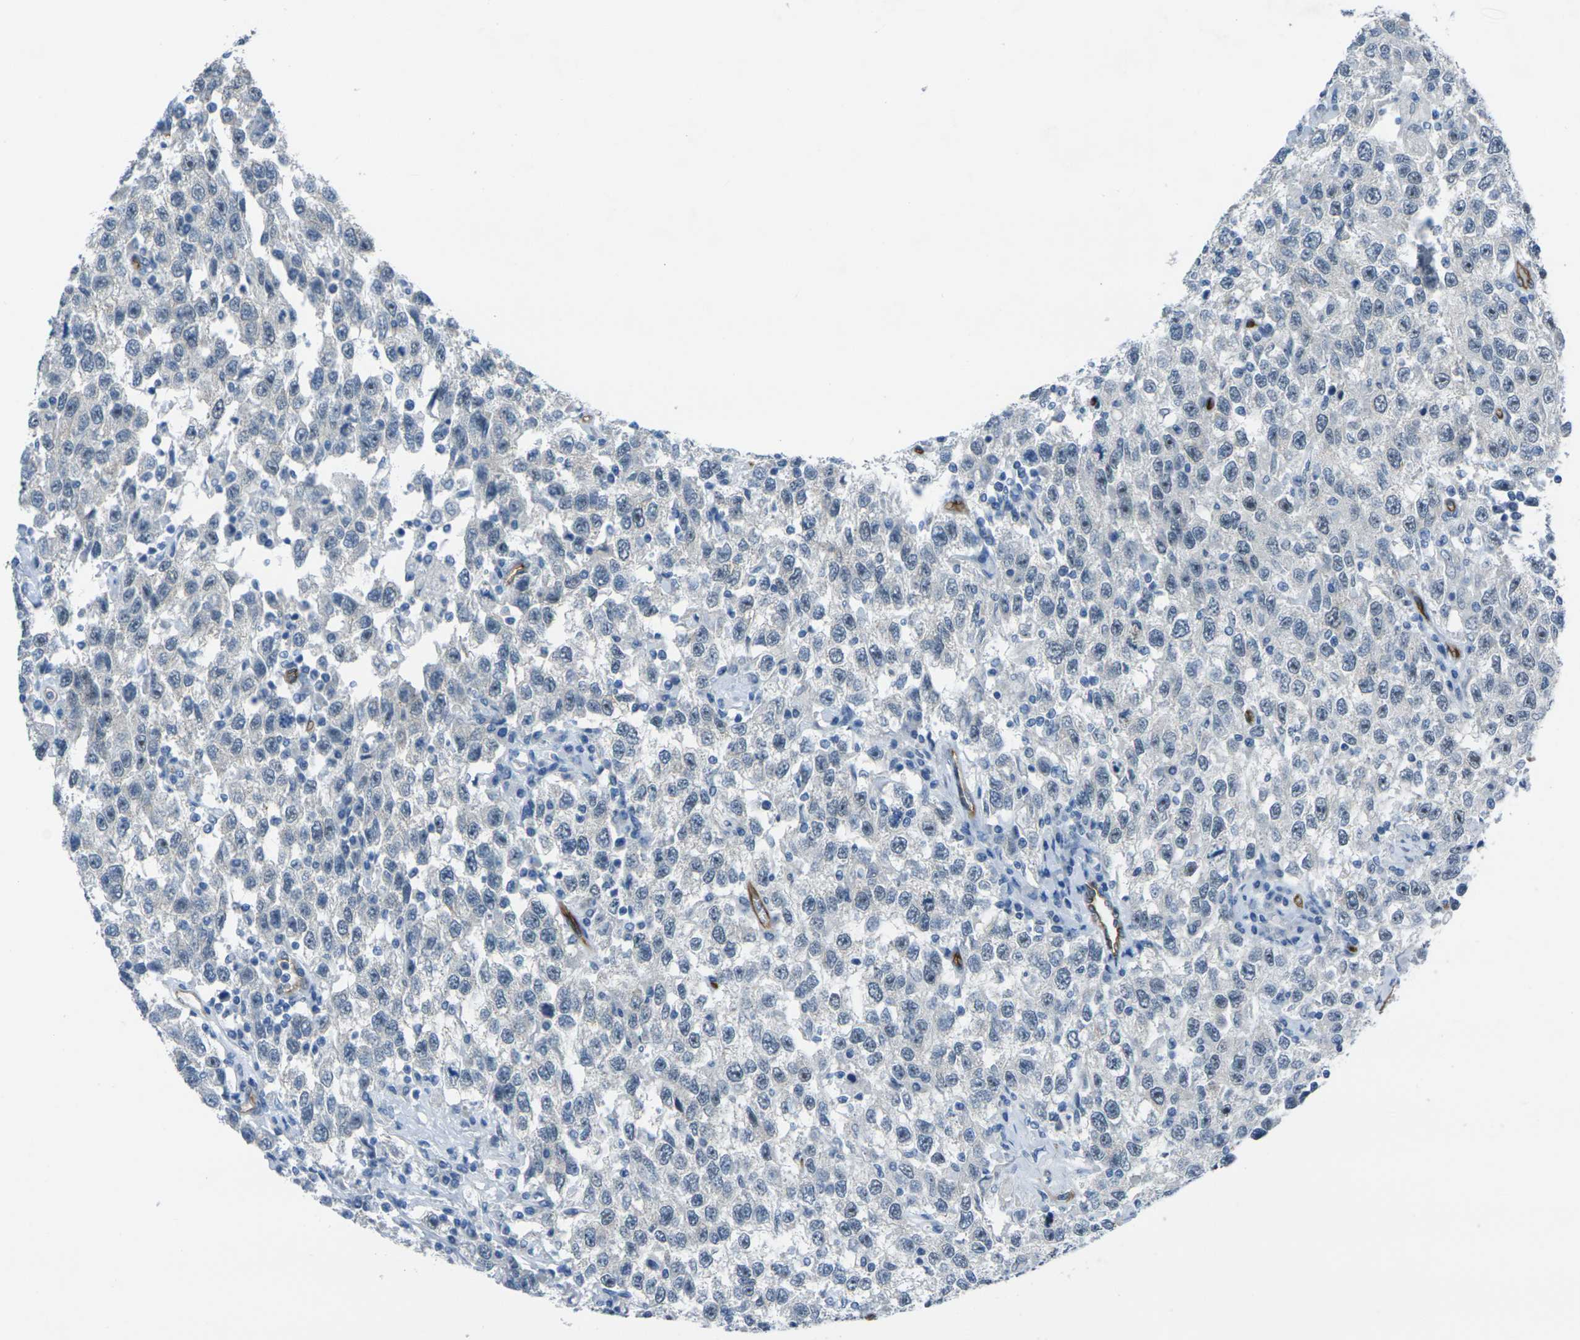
{"staining": {"intensity": "negative", "quantity": "none", "location": "none"}, "tissue": "testis cancer", "cell_type": "Tumor cells", "image_type": "cancer", "snomed": [{"axis": "morphology", "description": "Seminoma, NOS"}, {"axis": "topography", "description": "Testis"}], "caption": "A high-resolution histopathology image shows immunohistochemistry staining of testis seminoma, which reveals no significant expression in tumor cells. Nuclei are stained in blue.", "gene": "HSPA12B", "patient": {"sex": "male", "age": 41}}